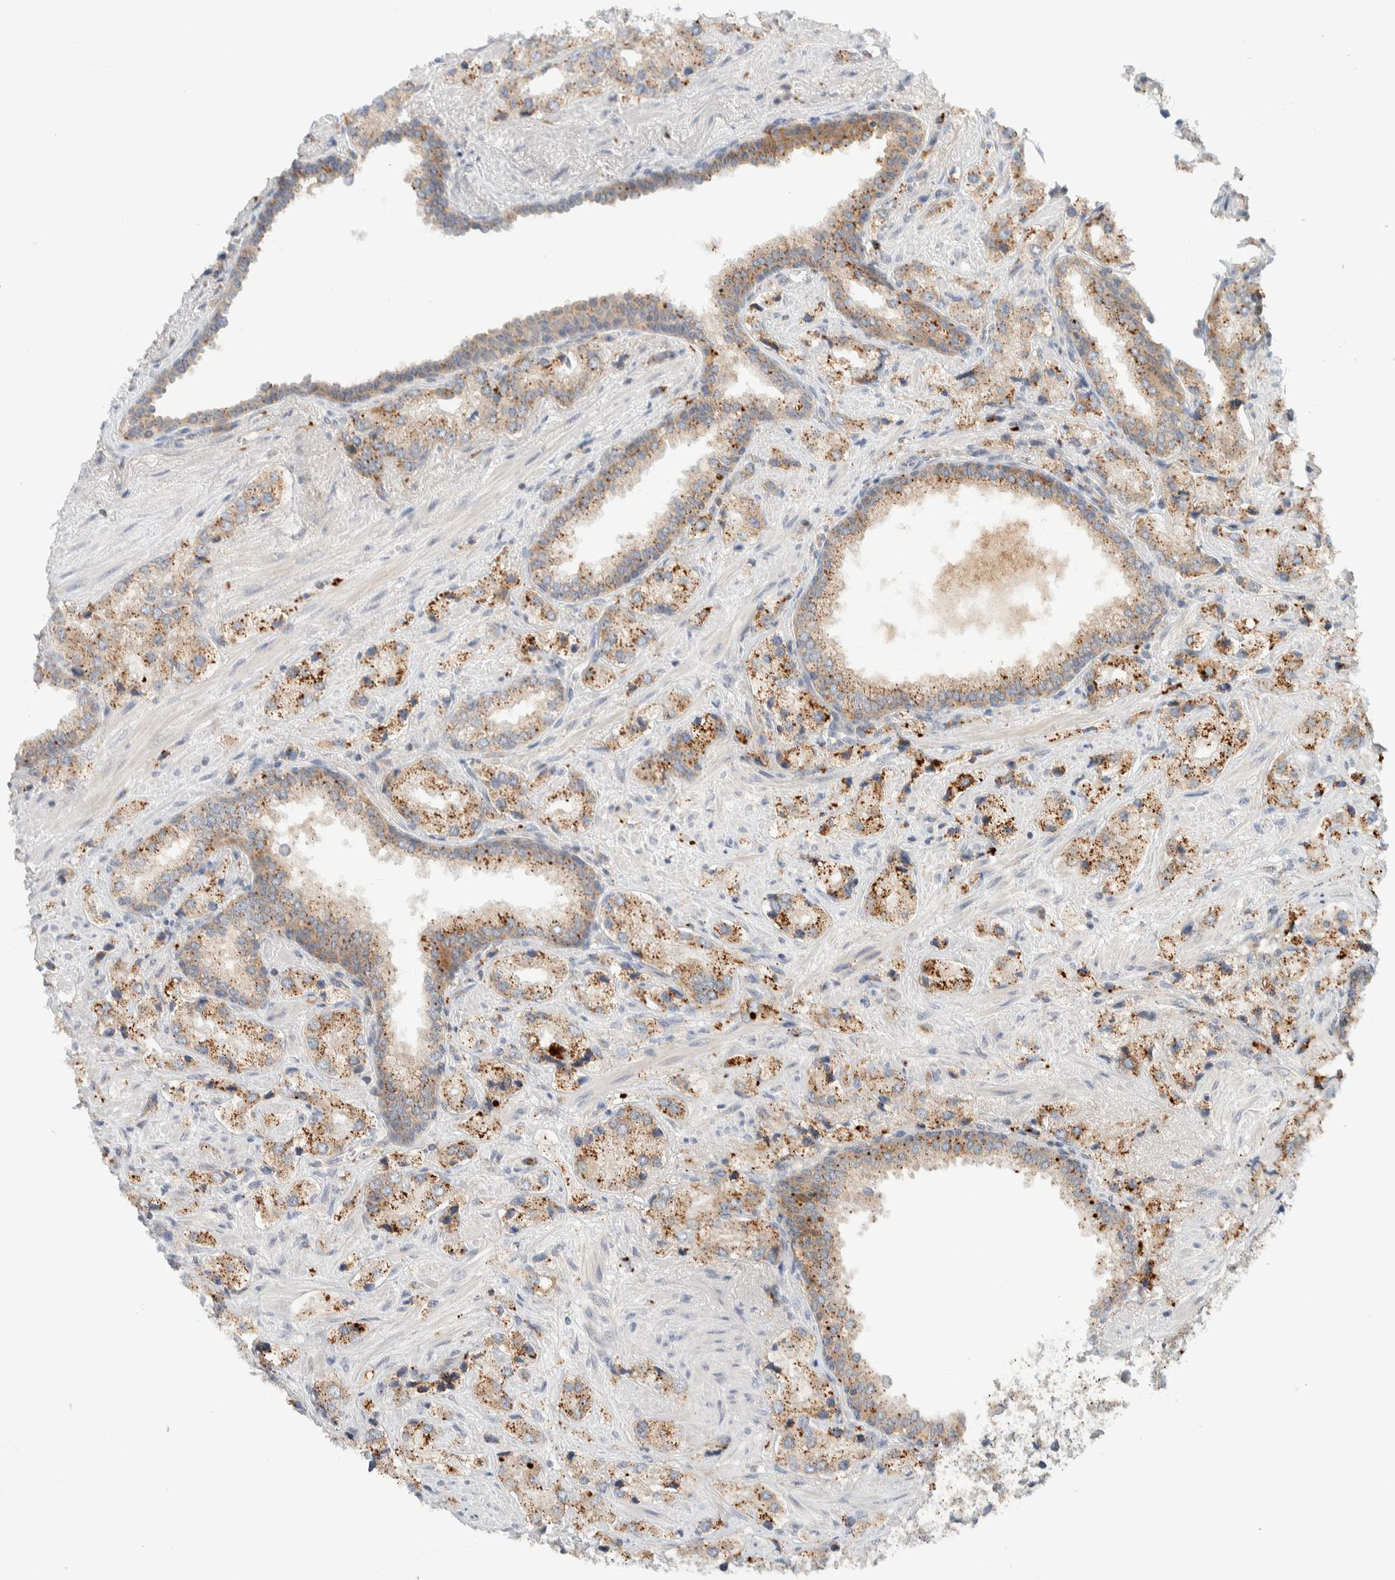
{"staining": {"intensity": "moderate", "quantity": ">75%", "location": "cytoplasmic/membranous"}, "tissue": "prostate cancer", "cell_type": "Tumor cells", "image_type": "cancer", "snomed": [{"axis": "morphology", "description": "Adenocarcinoma, High grade"}, {"axis": "topography", "description": "Prostate"}], "caption": "Brown immunohistochemical staining in human prostate cancer reveals moderate cytoplasmic/membranous expression in about >75% of tumor cells.", "gene": "GCLM", "patient": {"sex": "male", "age": 66}}